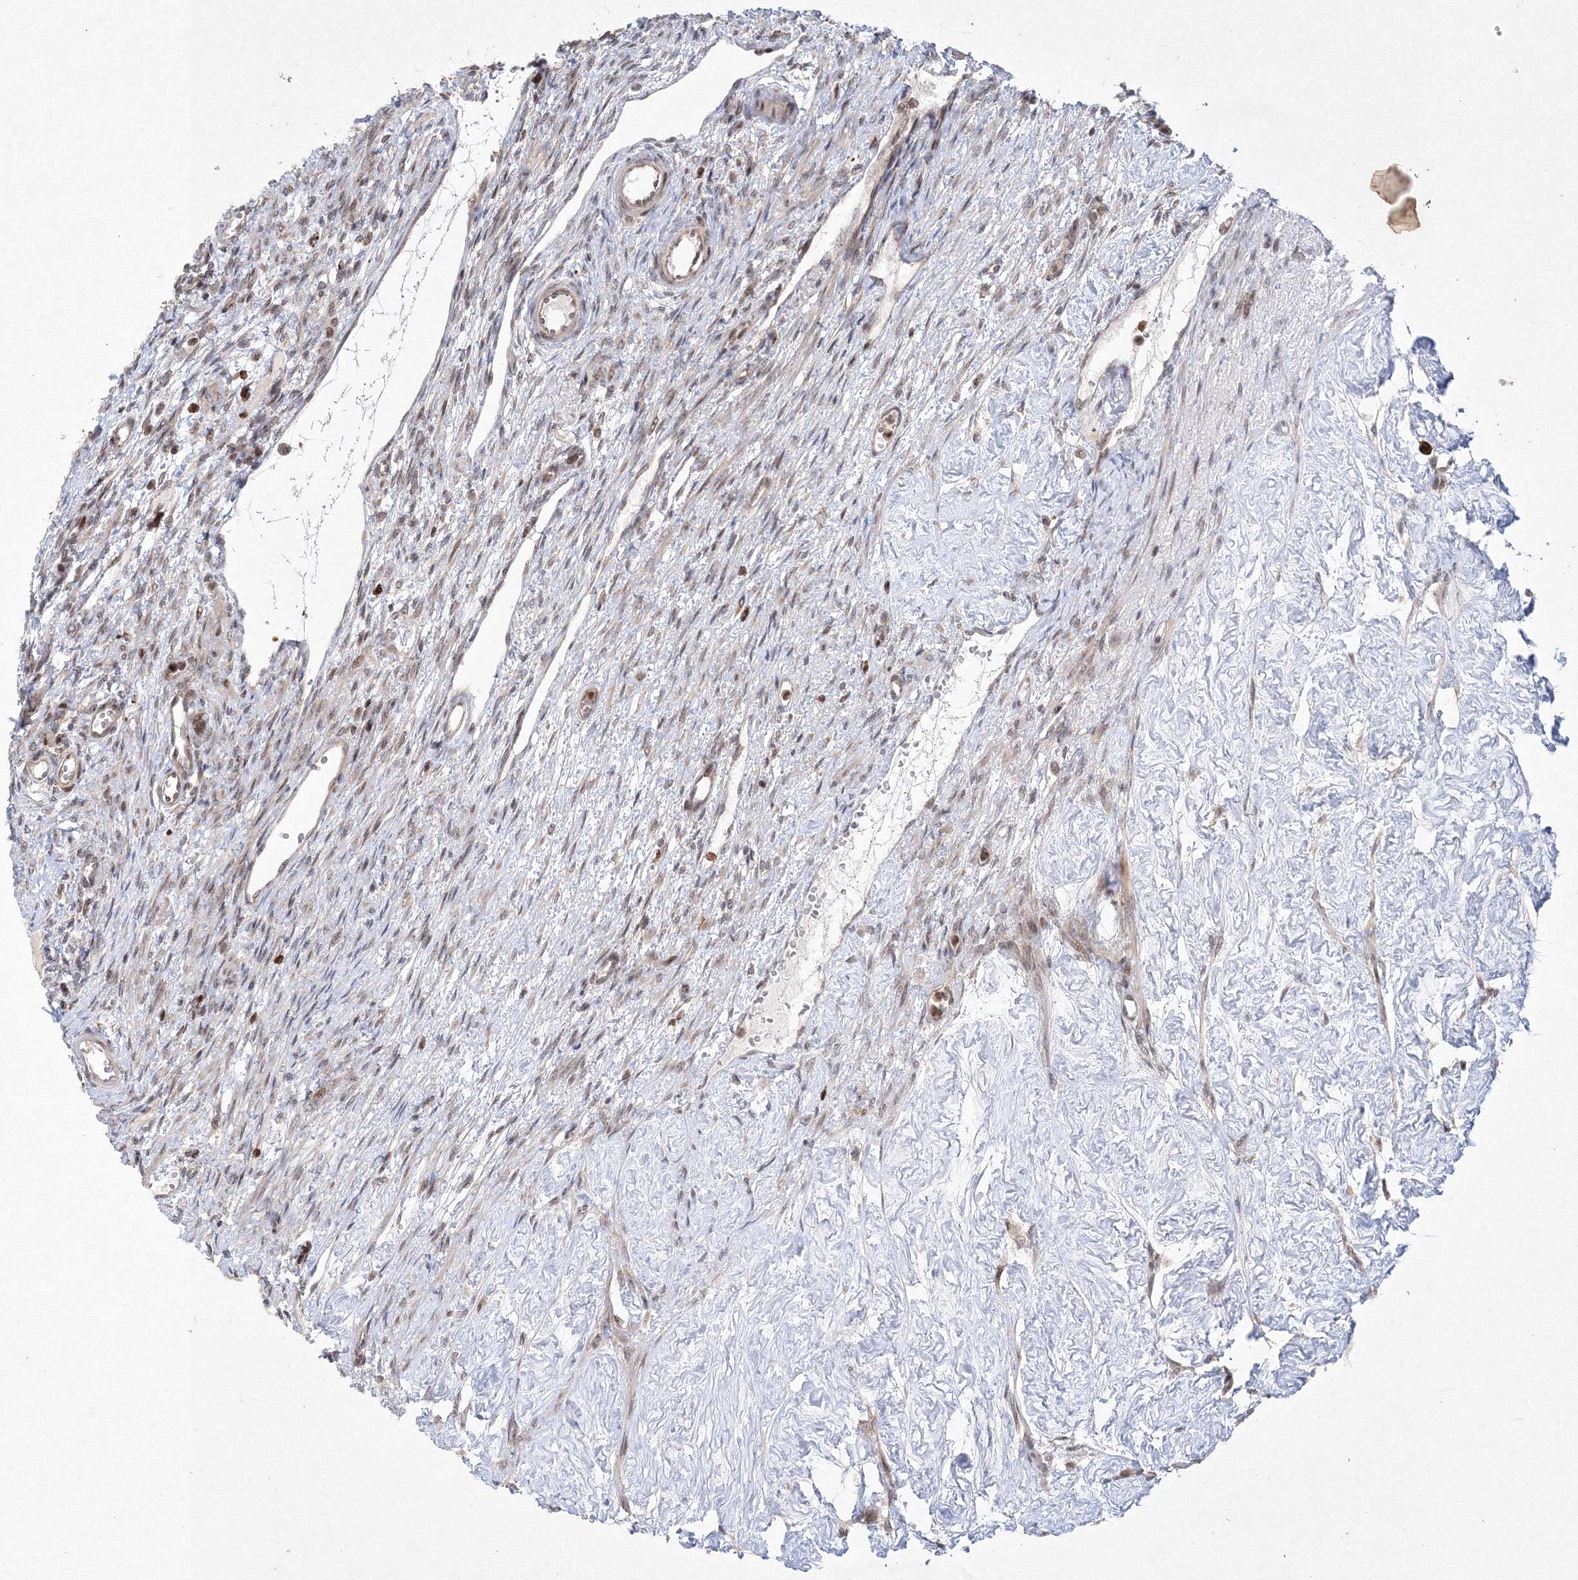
{"staining": {"intensity": "weak", "quantity": "<25%", "location": "nuclear"}, "tissue": "ovary", "cell_type": "Ovarian stroma cells", "image_type": "normal", "snomed": [{"axis": "morphology", "description": "Normal tissue, NOS"}, {"axis": "morphology", "description": "Cyst, NOS"}, {"axis": "topography", "description": "Ovary"}], "caption": "Immunohistochemical staining of normal human ovary shows no significant expression in ovarian stroma cells.", "gene": "MKRN2", "patient": {"sex": "female", "age": 33}}